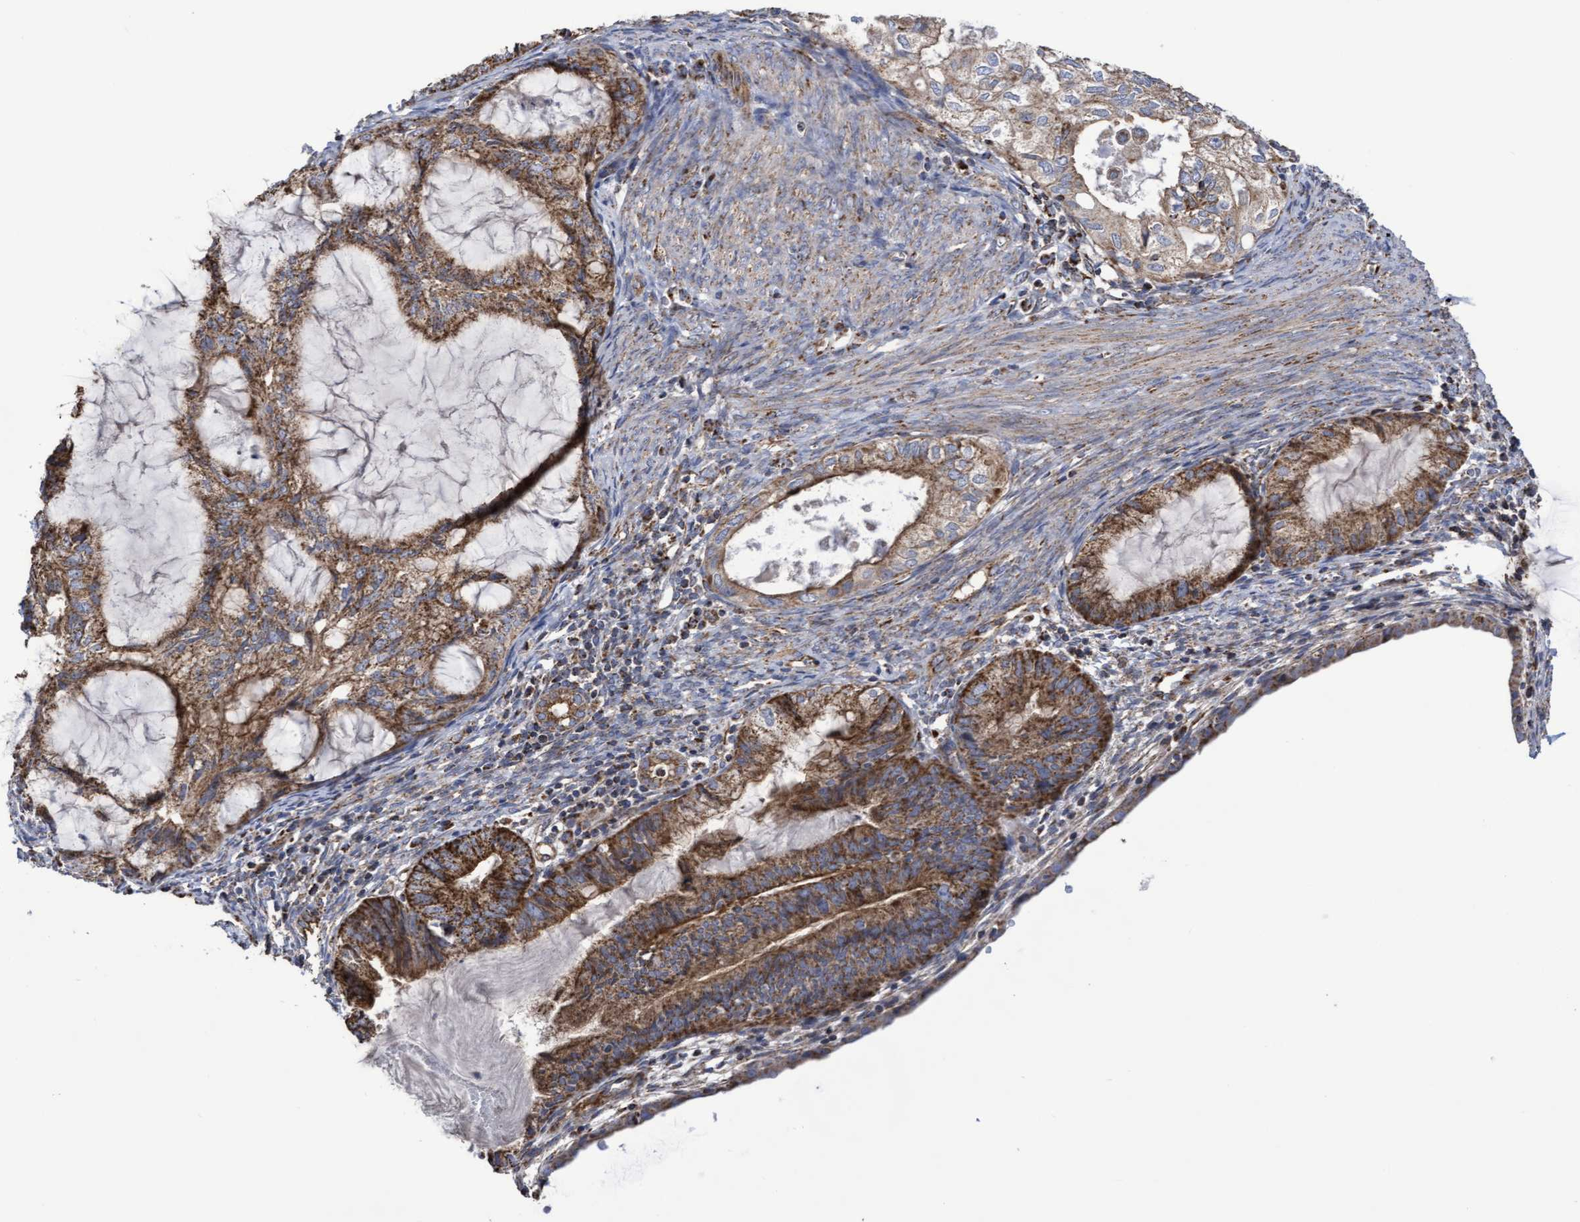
{"staining": {"intensity": "strong", "quantity": ">75%", "location": "cytoplasmic/membranous"}, "tissue": "cervical cancer", "cell_type": "Tumor cells", "image_type": "cancer", "snomed": [{"axis": "morphology", "description": "Normal tissue, NOS"}, {"axis": "morphology", "description": "Adenocarcinoma, NOS"}, {"axis": "topography", "description": "Cervix"}, {"axis": "topography", "description": "Endometrium"}], "caption": "Immunohistochemistry (IHC) image of neoplastic tissue: adenocarcinoma (cervical) stained using IHC displays high levels of strong protein expression localized specifically in the cytoplasmic/membranous of tumor cells, appearing as a cytoplasmic/membranous brown color.", "gene": "COBL", "patient": {"sex": "female", "age": 86}}